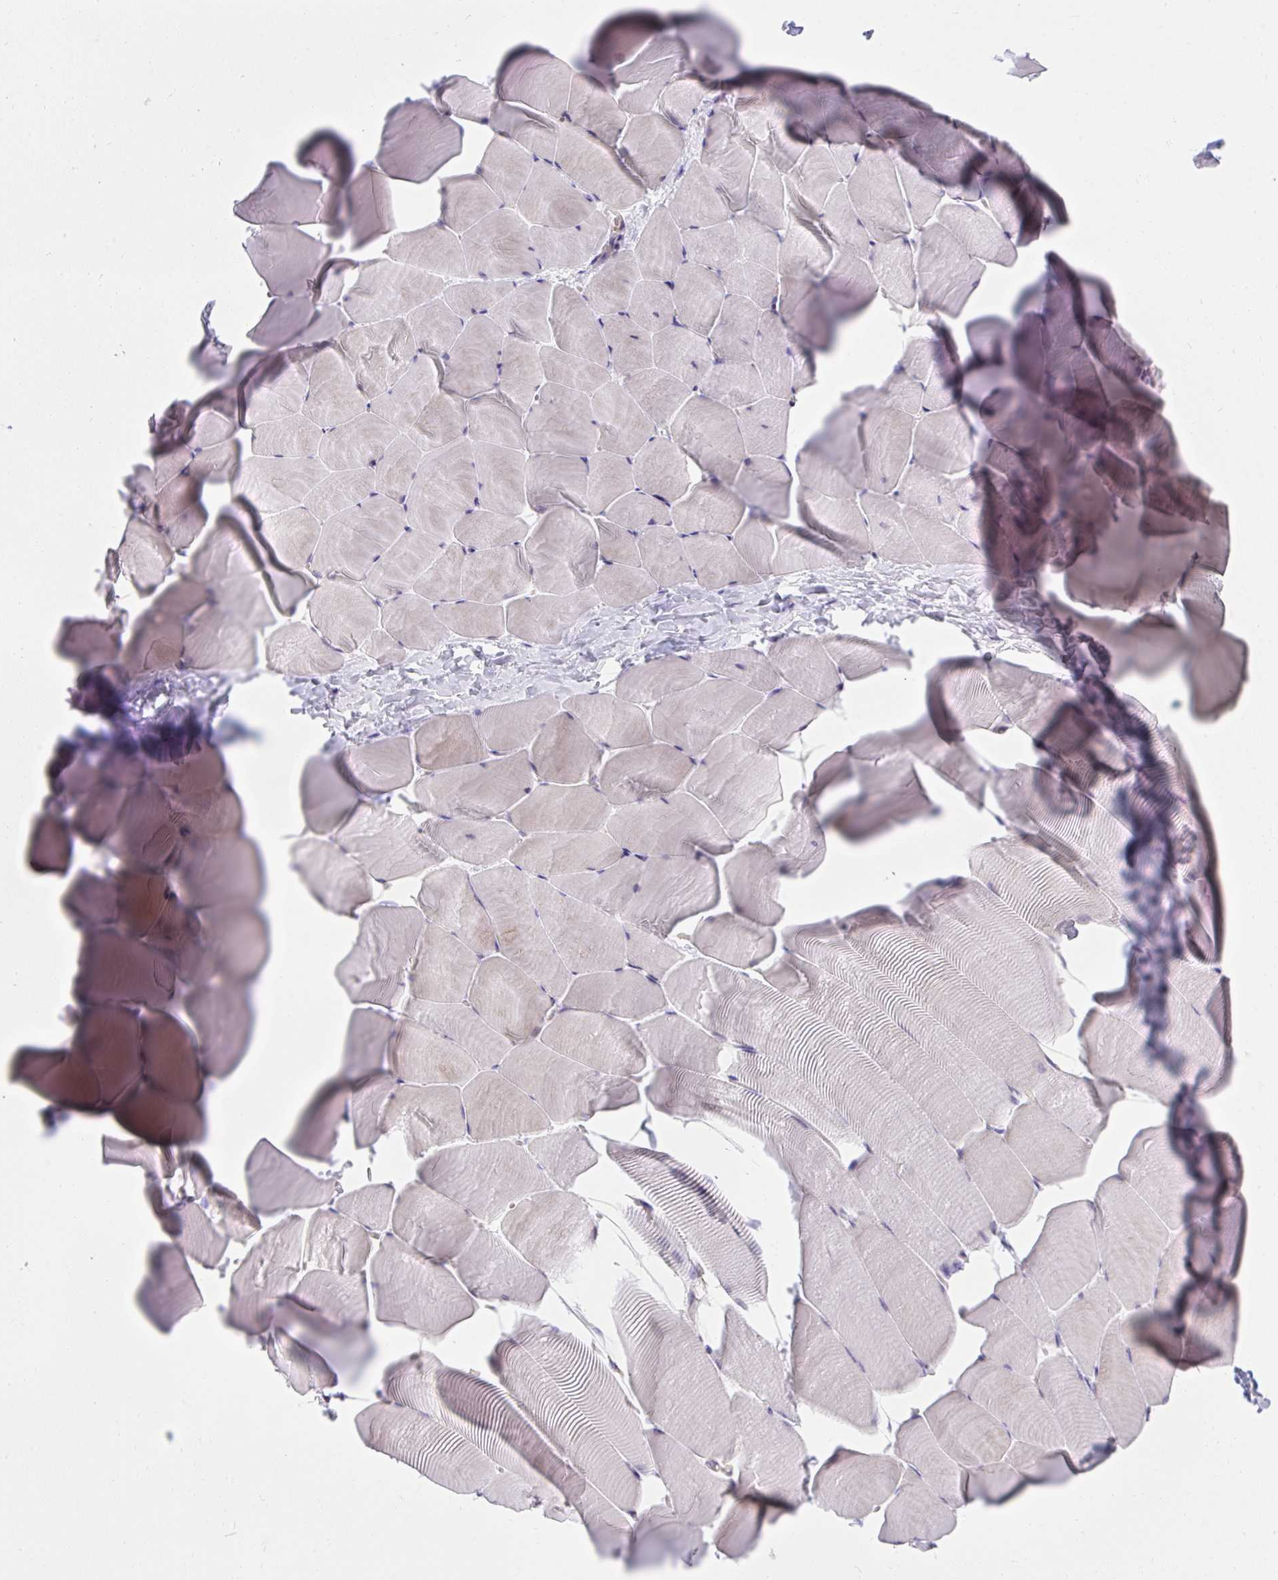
{"staining": {"intensity": "negative", "quantity": "none", "location": "none"}, "tissue": "skeletal muscle", "cell_type": "Myocytes", "image_type": "normal", "snomed": [{"axis": "morphology", "description": "Normal tissue, NOS"}, {"axis": "topography", "description": "Skeletal muscle"}], "caption": "There is no significant expression in myocytes of skeletal muscle. Nuclei are stained in blue.", "gene": "SLAMF7", "patient": {"sex": "male", "age": 25}}